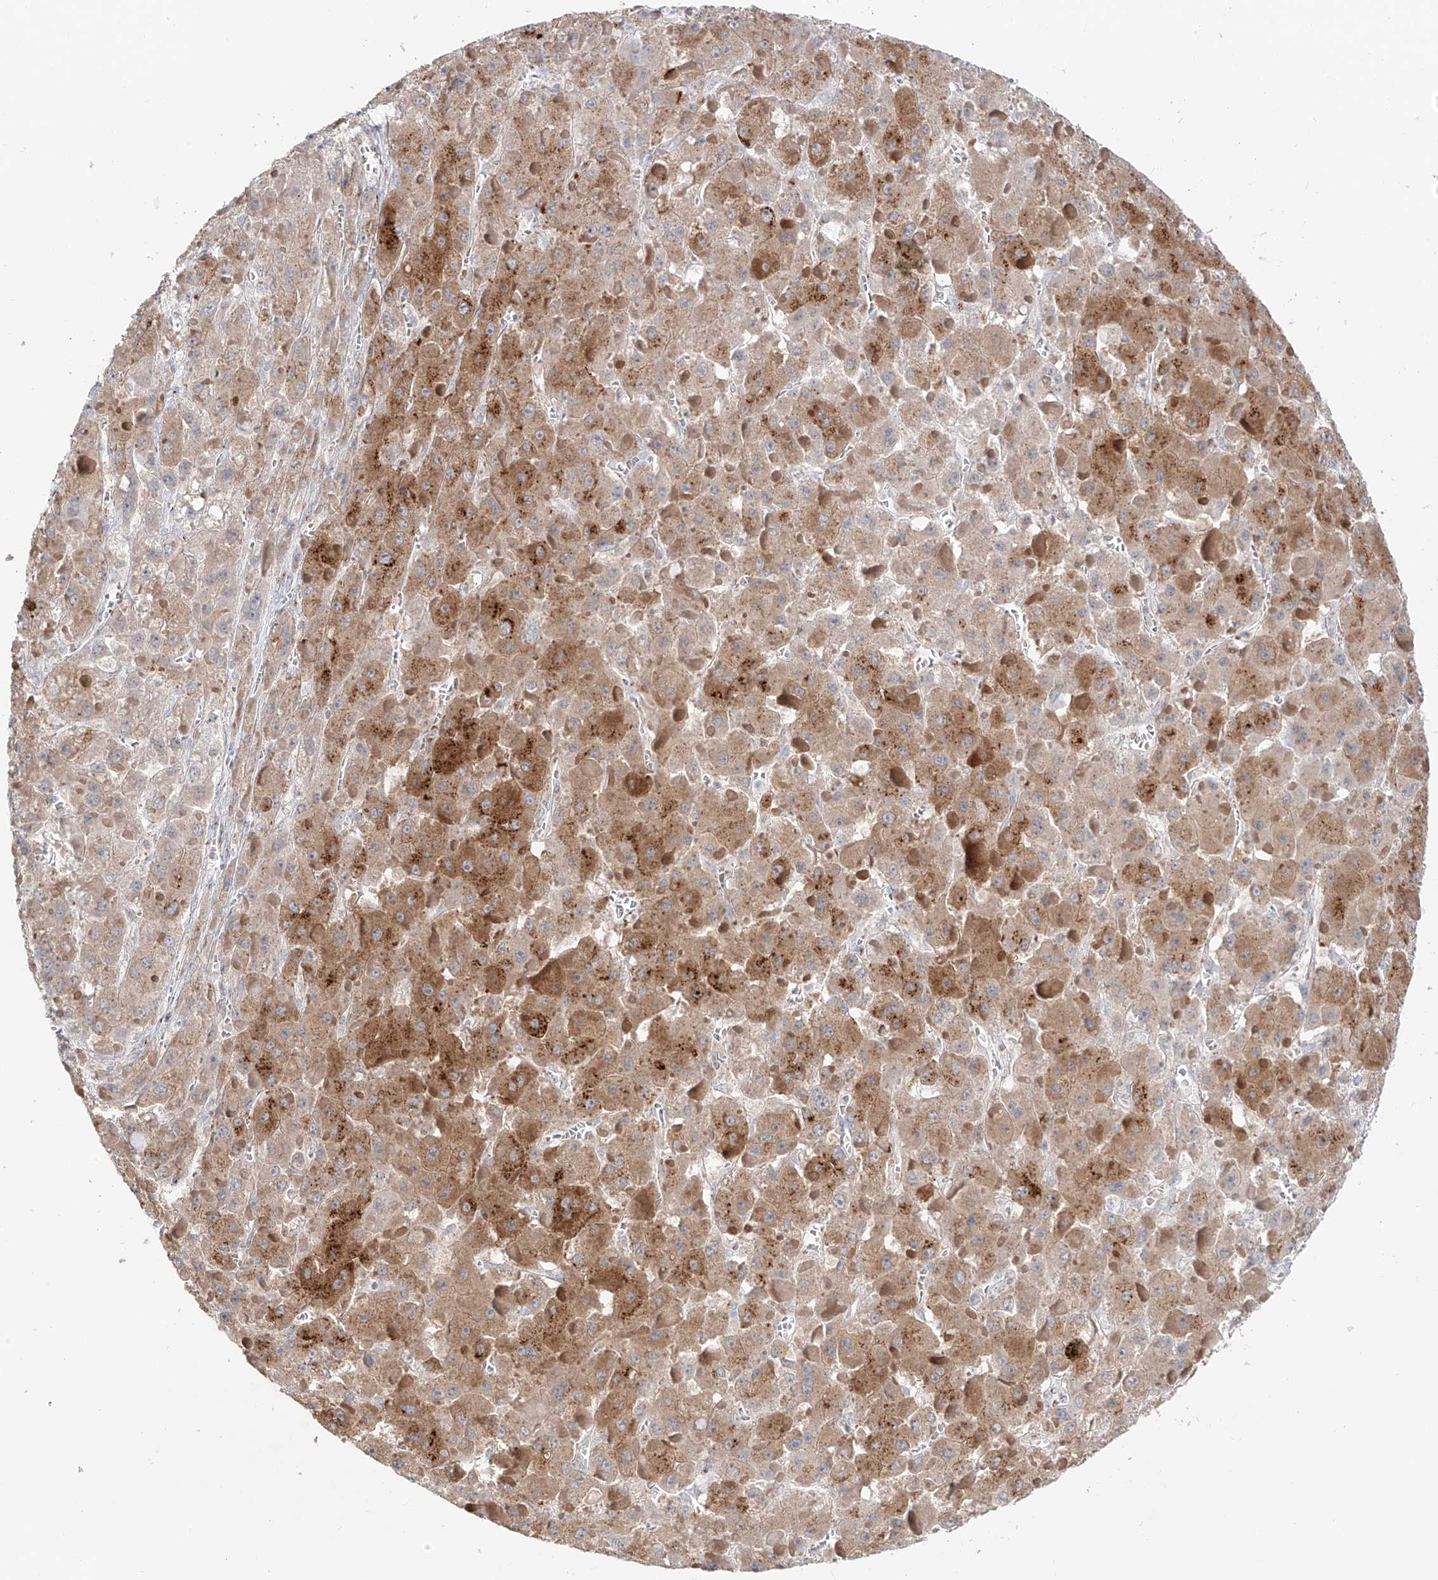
{"staining": {"intensity": "moderate", "quantity": ">75%", "location": "cytoplasmic/membranous"}, "tissue": "liver cancer", "cell_type": "Tumor cells", "image_type": "cancer", "snomed": [{"axis": "morphology", "description": "Carcinoma, Hepatocellular, NOS"}, {"axis": "topography", "description": "Liver"}], "caption": "IHC image of neoplastic tissue: hepatocellular carcinoma (liver) stained using immunohistochemistry (IHC) reveals medium levels of moderate protein expression localized specifically in the cytoplasmic/membranous of tumor cells, appearing as a cytoplasmic/membranous brown color.", "gene": "BSDC1", "patient": {"sex": "female", "age": 73}}